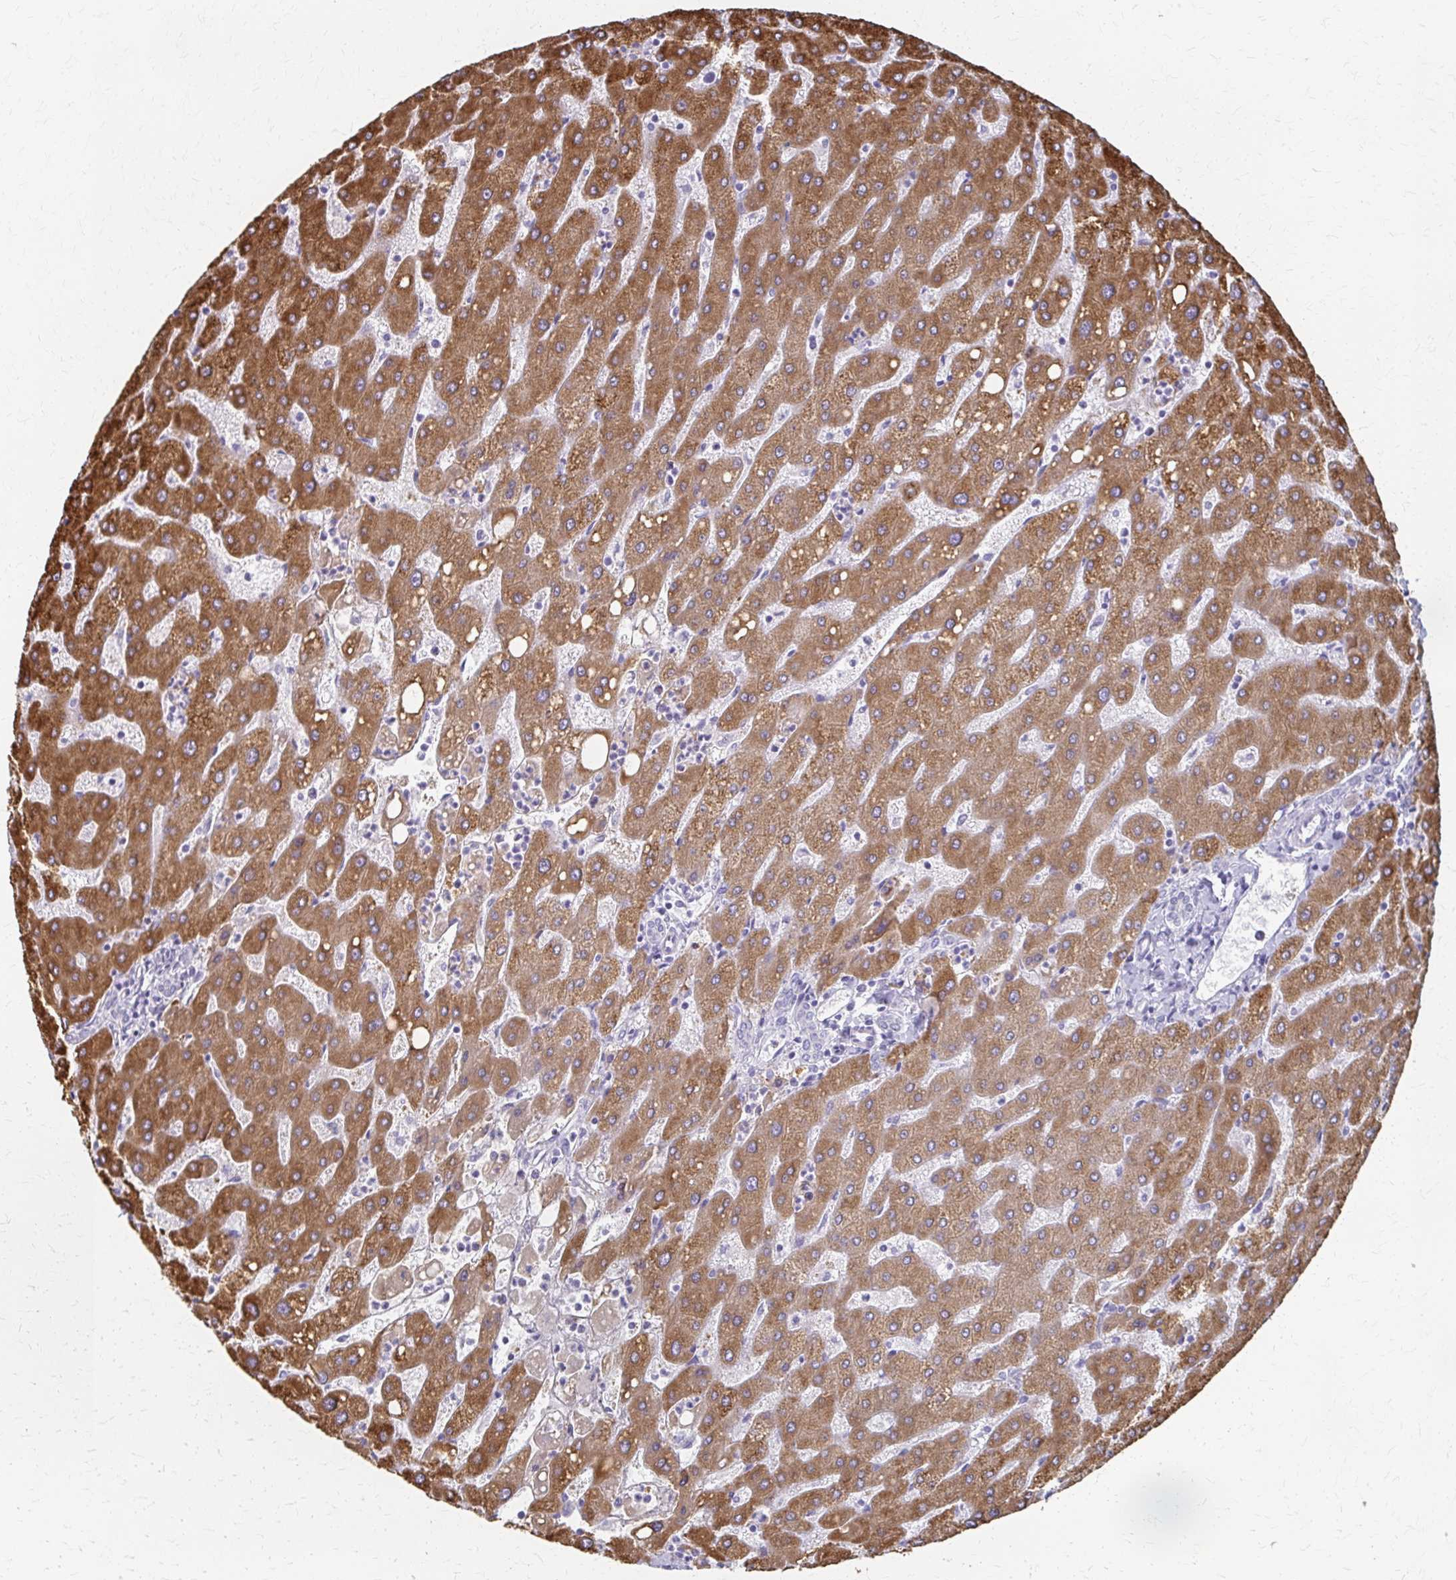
{"staining": {"intensity": "negative", "quantity": "none", "location": "none"}, "tissue": "liver", "cell_type": "Cholangiocytes", "image_type": "normal", "snomed": [{"axis": "morphology", "description": "Normal tissue, NOS"}, {"axis": "topography", "description": "Liver"}], "caption": "Immunohistochemistry micrograph of unremarkable liver: human liver stained with DAB (3,3'-diaminobenzidine) demonstrates no significant protein positivity in cholangiocytes.", "gene": "CYB5A", "patient": {"sex": "male", "age": 67}}